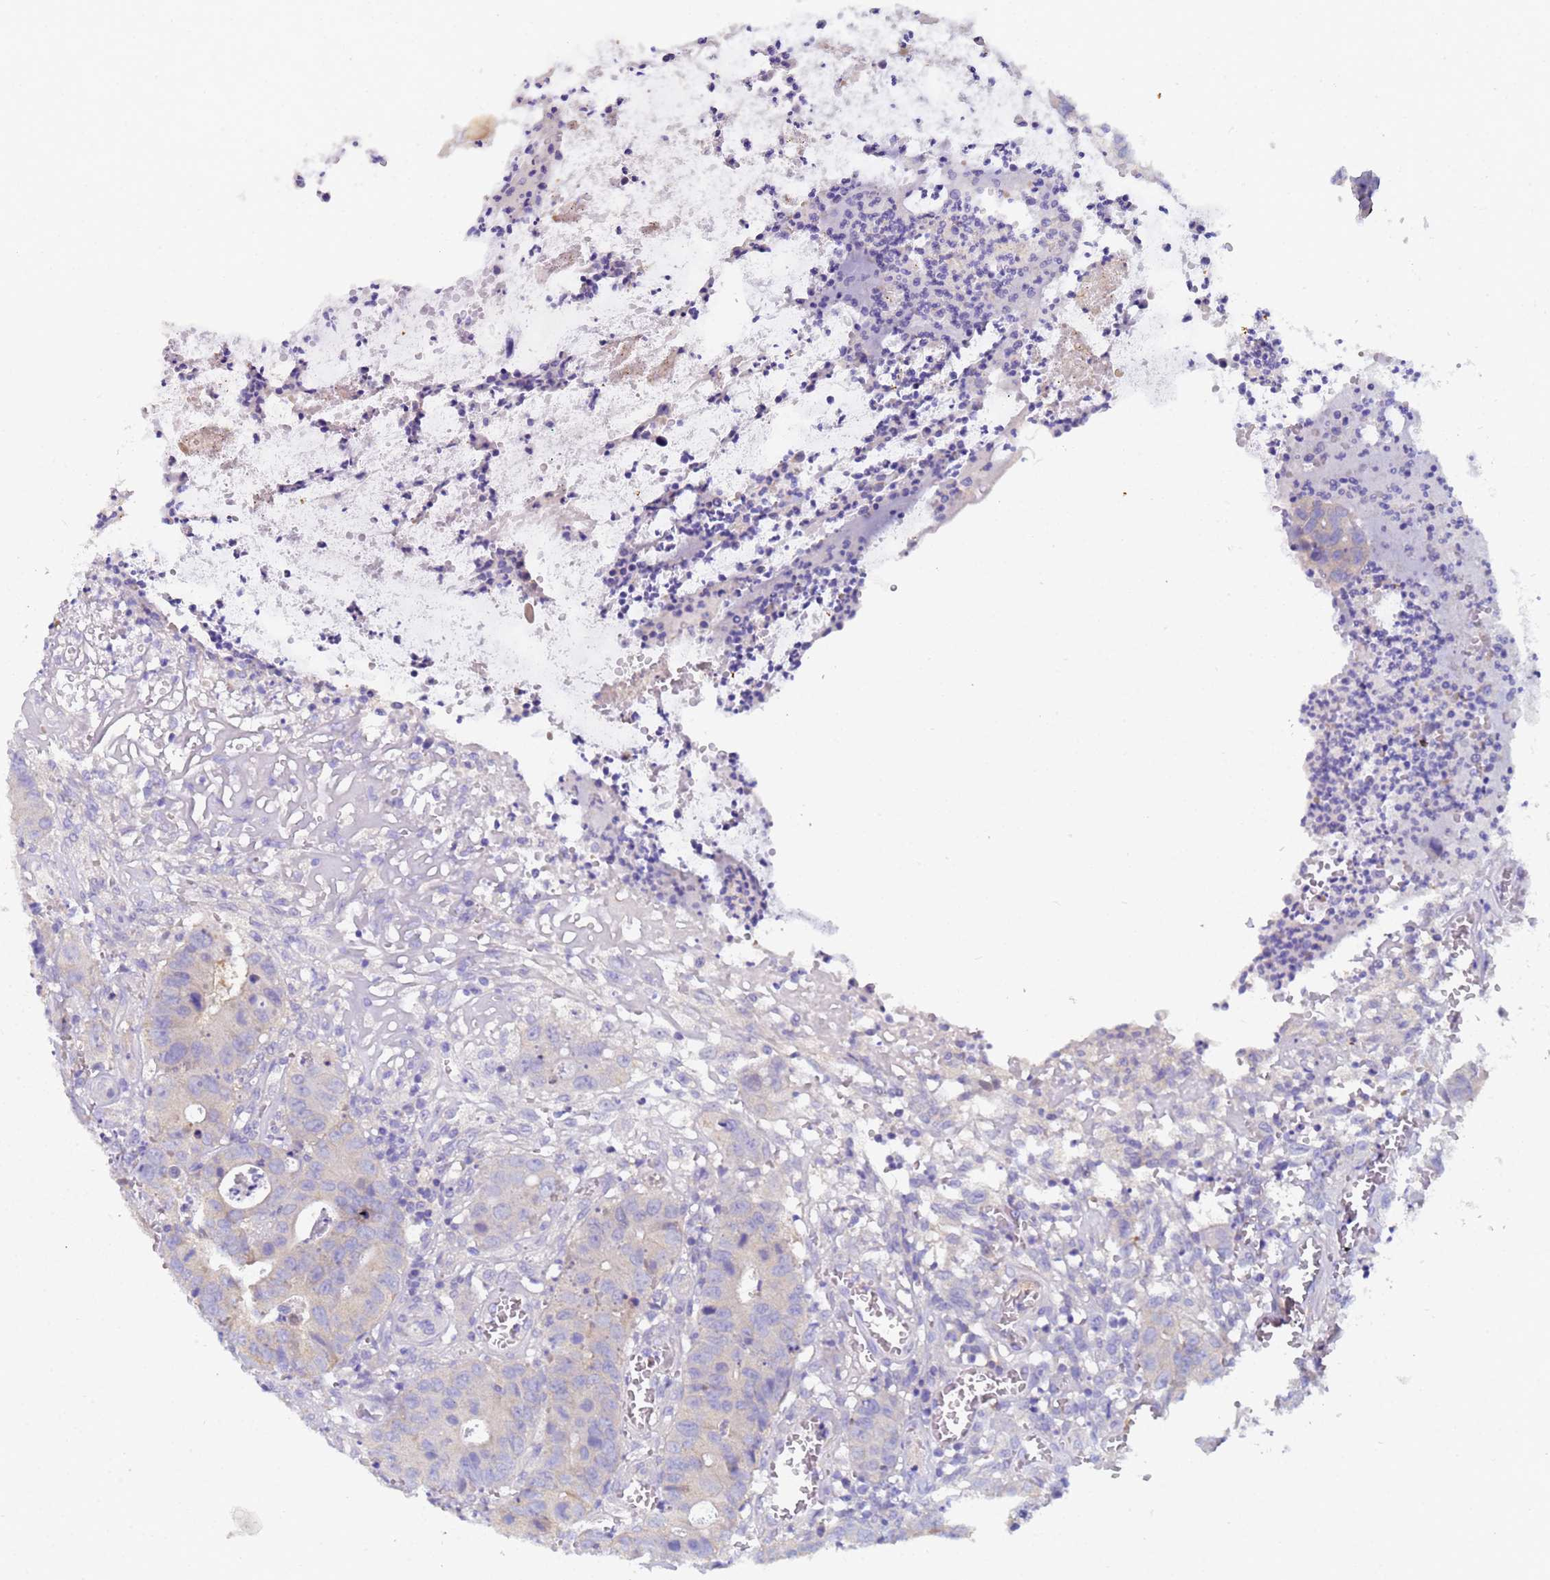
{"staining": {"intensity": "negative", "quantity": "none", "location": "none"}, "tissue": "colorectal cancer", "cell_type": "Tumor cells", "image_type": "cancer", "snomed": [{"axis": "morphology", "description": "Adenocarcinoma, NOS"}, {"axis": "topography", "description": "Colon"}], "caption": "DAB immunohistochemical staining of colorectal cancer reveals no significant staining in tumor cells.", "gene": "UBE2O", "patient": {"sex": "female", "age": 57}}